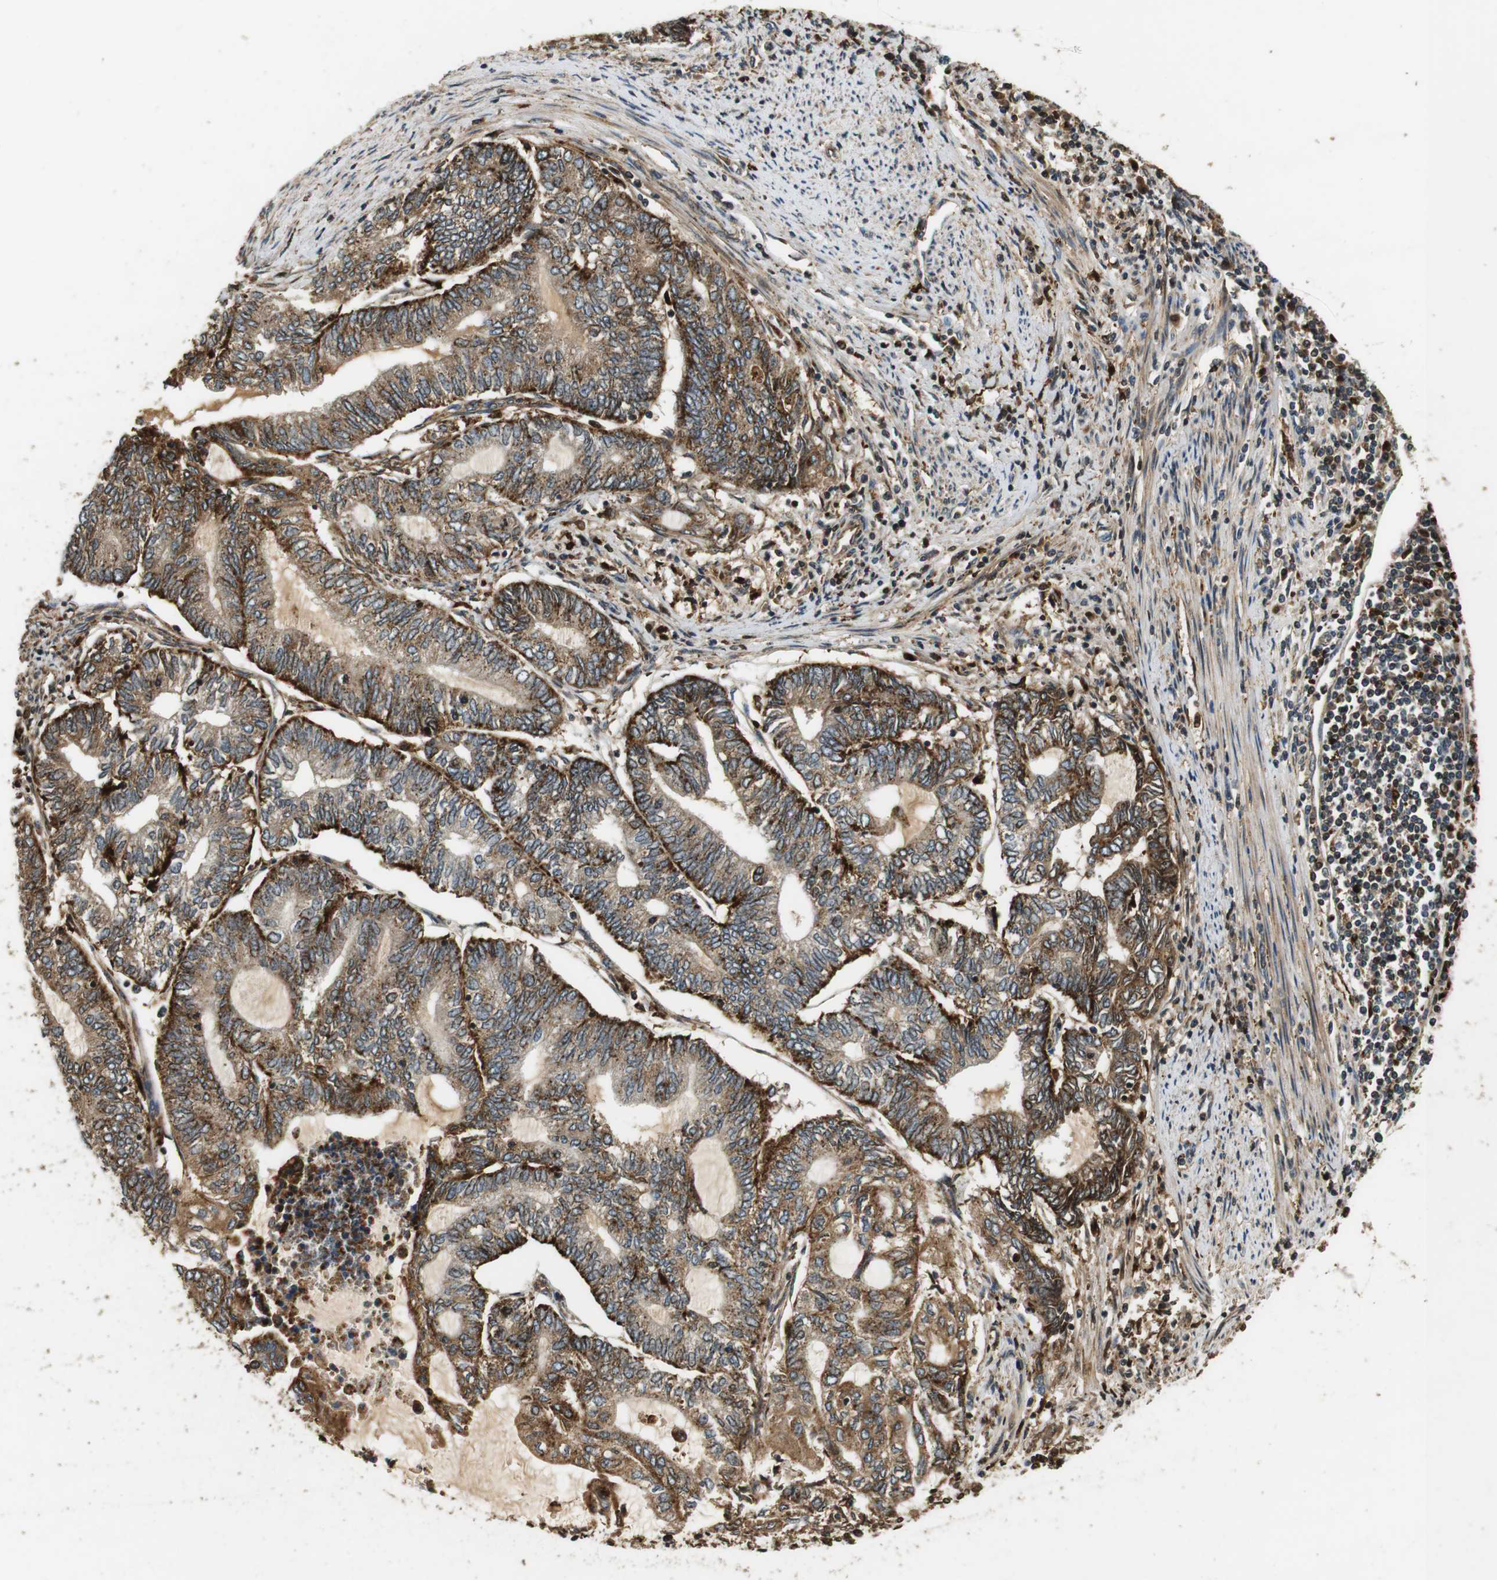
{"staining": {"intensity": "moderate", "quantity": ">75%", "location": "cytoplasmic/membranous"}, "tissue": "endometrial cancer", "cell_type": "Tumor cells", "image_type": "cancer", "snomed": [{"axis": "morphology", "description": "Adenocarcinoma, NOS"}, {"axis": "topography", "description": "Uterus"}, {"axis": "topography", "description": "Endometrium"}], "caption": "Tumor cells reveal medium levels of moderate cytoplasmic/membranous positivity in about >75% of cells in human endometrial adenocarcinoma.", "gene": "TXNRD1", "patient": {"sex": "female", "age": 70}}